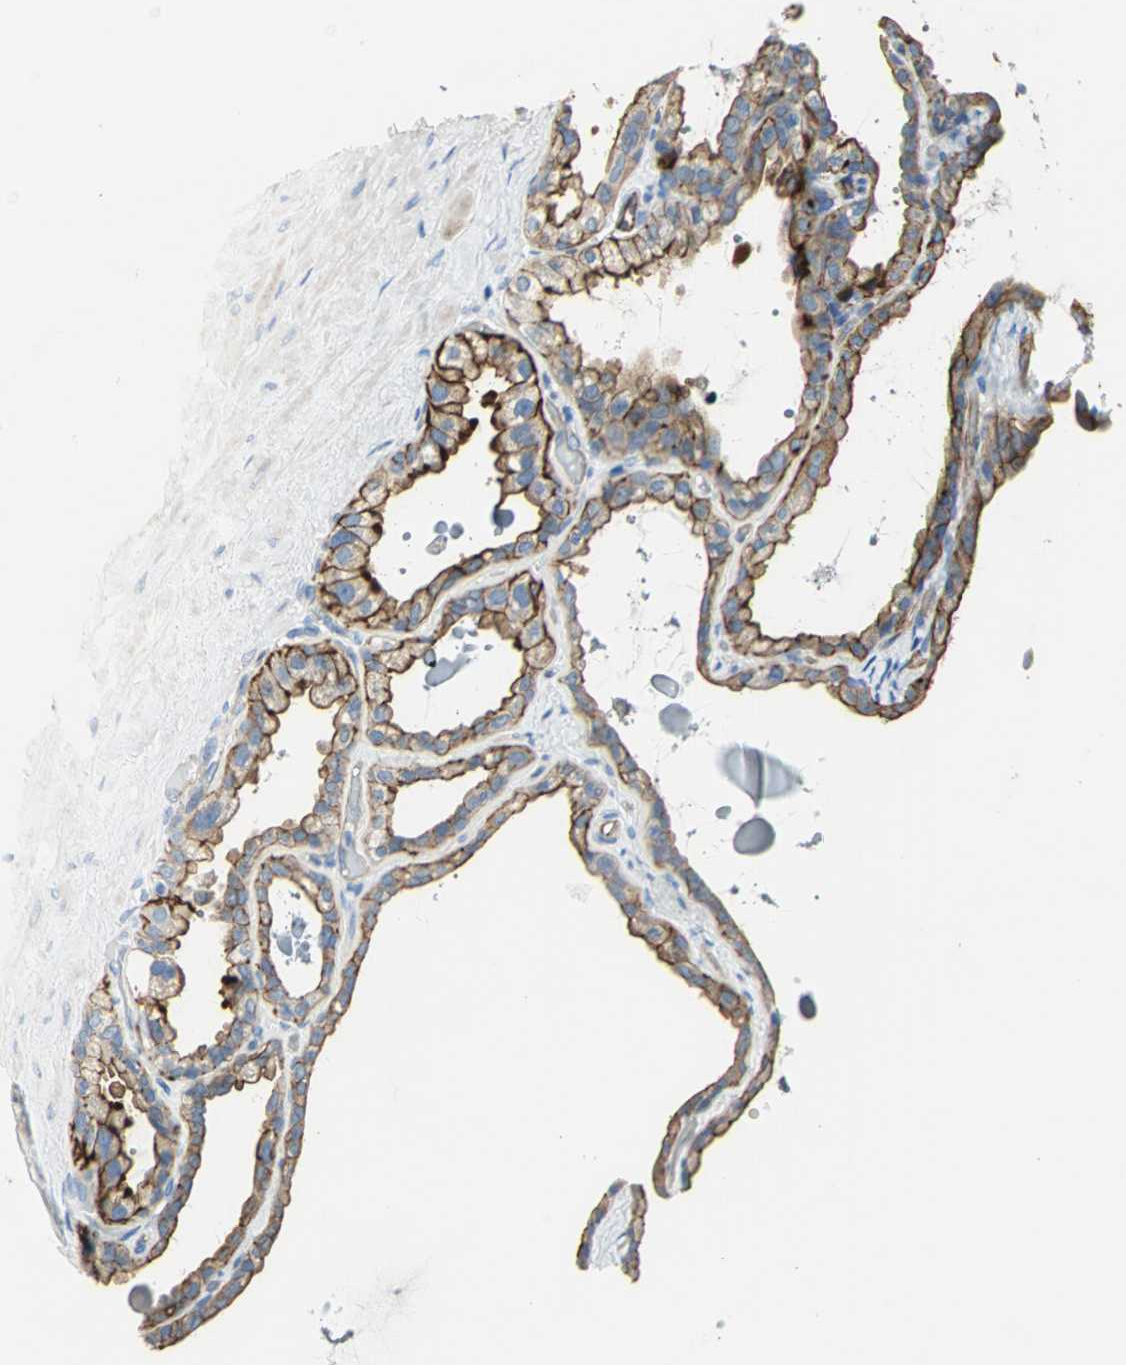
{"staining": {"intensity": "strong", "quantity": ">75%", "location": "cytoplasmic/membranous"}, "tissue": "seminal vesicle", "cell_type": "Glandular cells", "image_type": "normal", "snomed": [{"axis": "morphology", "description": "Normal tissue, NOS"}, {"axis": "morphology", "description": "Inflammation, NOS"}, {"axis": "topography", "description": "Urinary bladder"}, {"axis": "topography", "description": "Prostate"}, {"axis": "topography", "description": "Seminal veicle"}], "caption": "Brown immunohistochemical staining in benign human seminal vesicle shows strong cytoplasmic/membranous expression in approximately >75% of glandular cells.", "gene": "FLNB", "patient": {"sex": "male", "age": 82}}